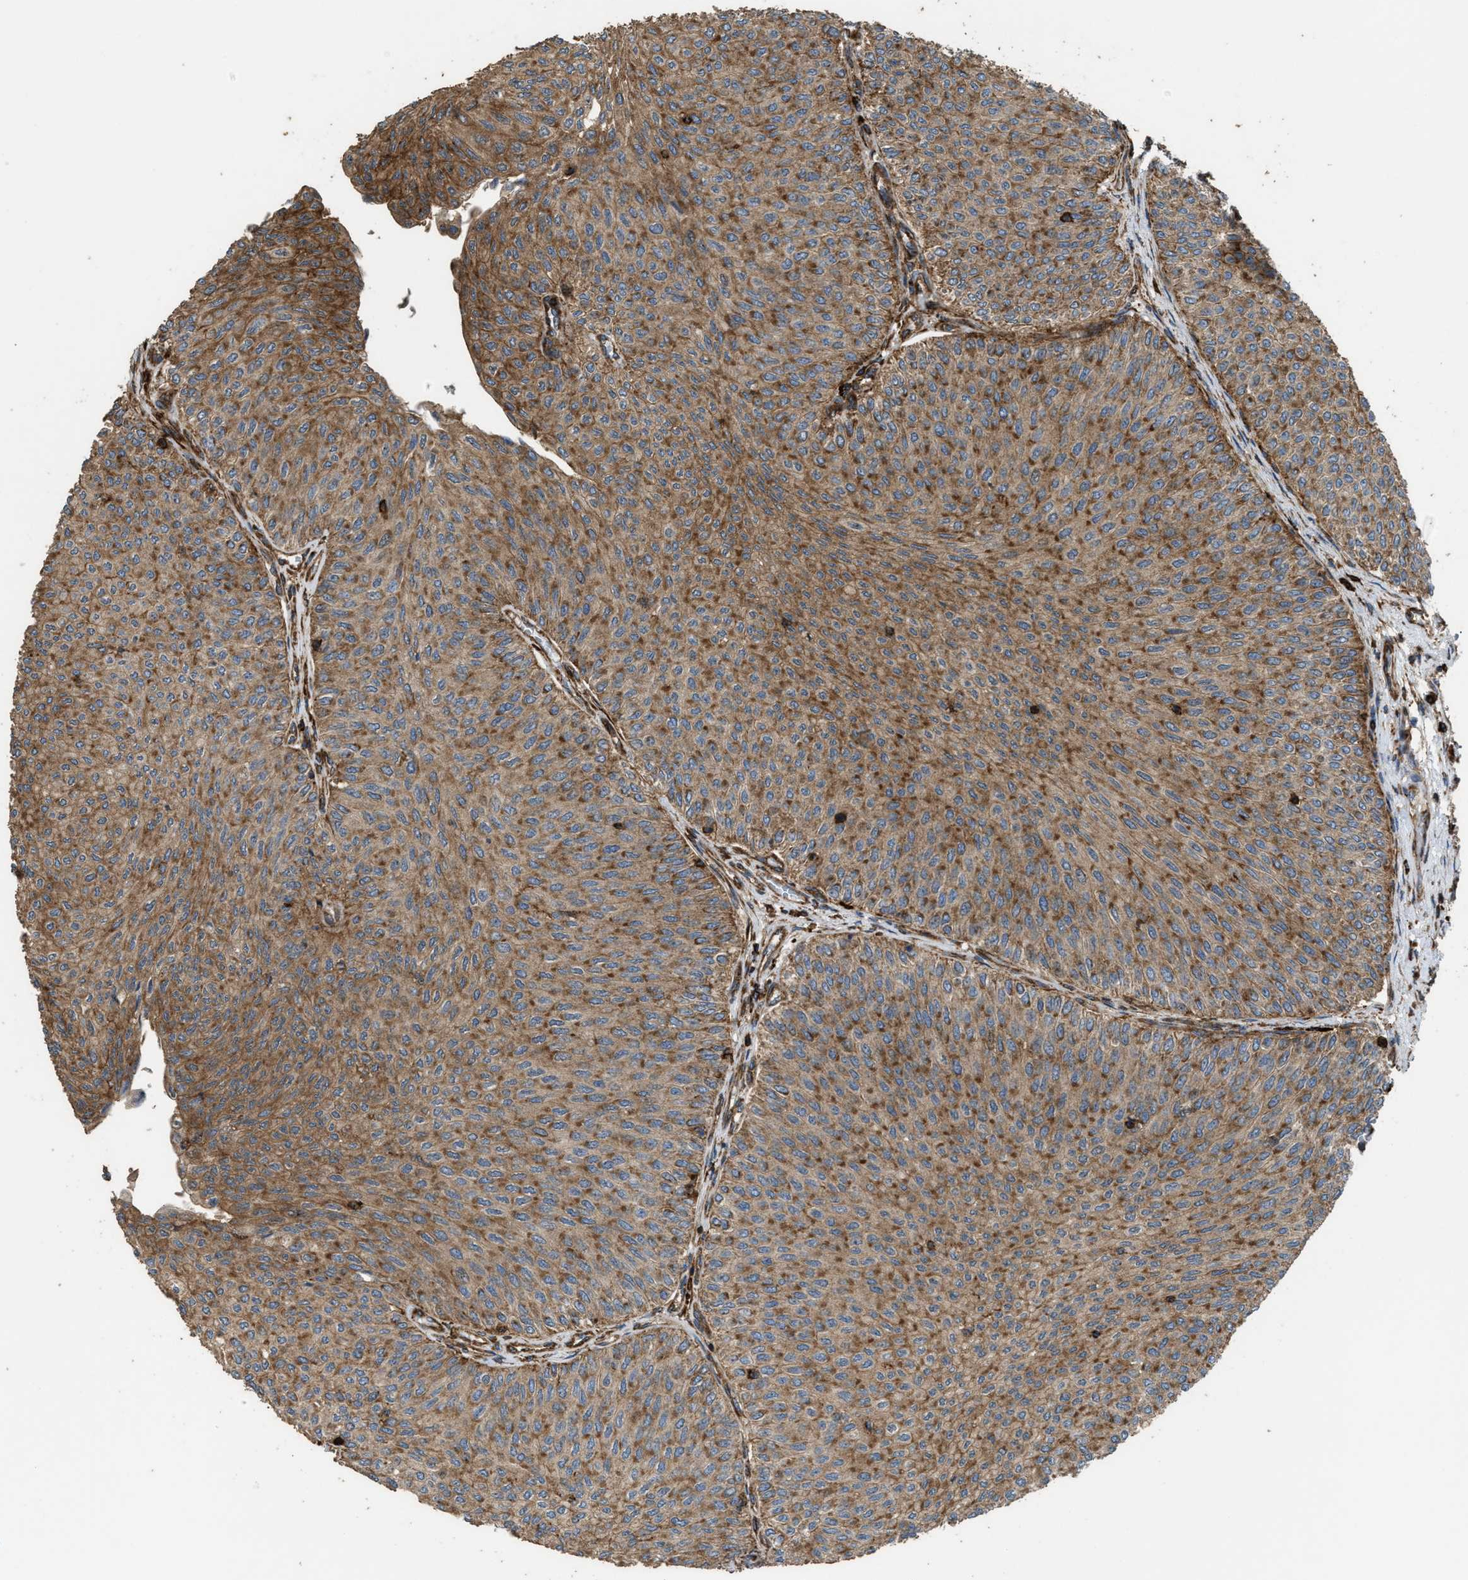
{"staining": {"intensity": "moderate", "quantity": ">75%", "location": "cytoplasmic/membranous"}, "tissue": "urothelial cancer", "cell_type": "Tumor cells", "image_type": "cancer", "snomed": [{"axis": "morphology", "description": "Urothelial carcinoma, Low grade"}, {"axis": "topography", "description": "Urinary bladder"}], "caption": "Tumor cells show medium levels of moderate cytoplasmic/membranous expression in approximately >75% of cells in human urothelial cancer.", "gene": "EGLN1", "patient": {"sex": "male", "age": 78}}